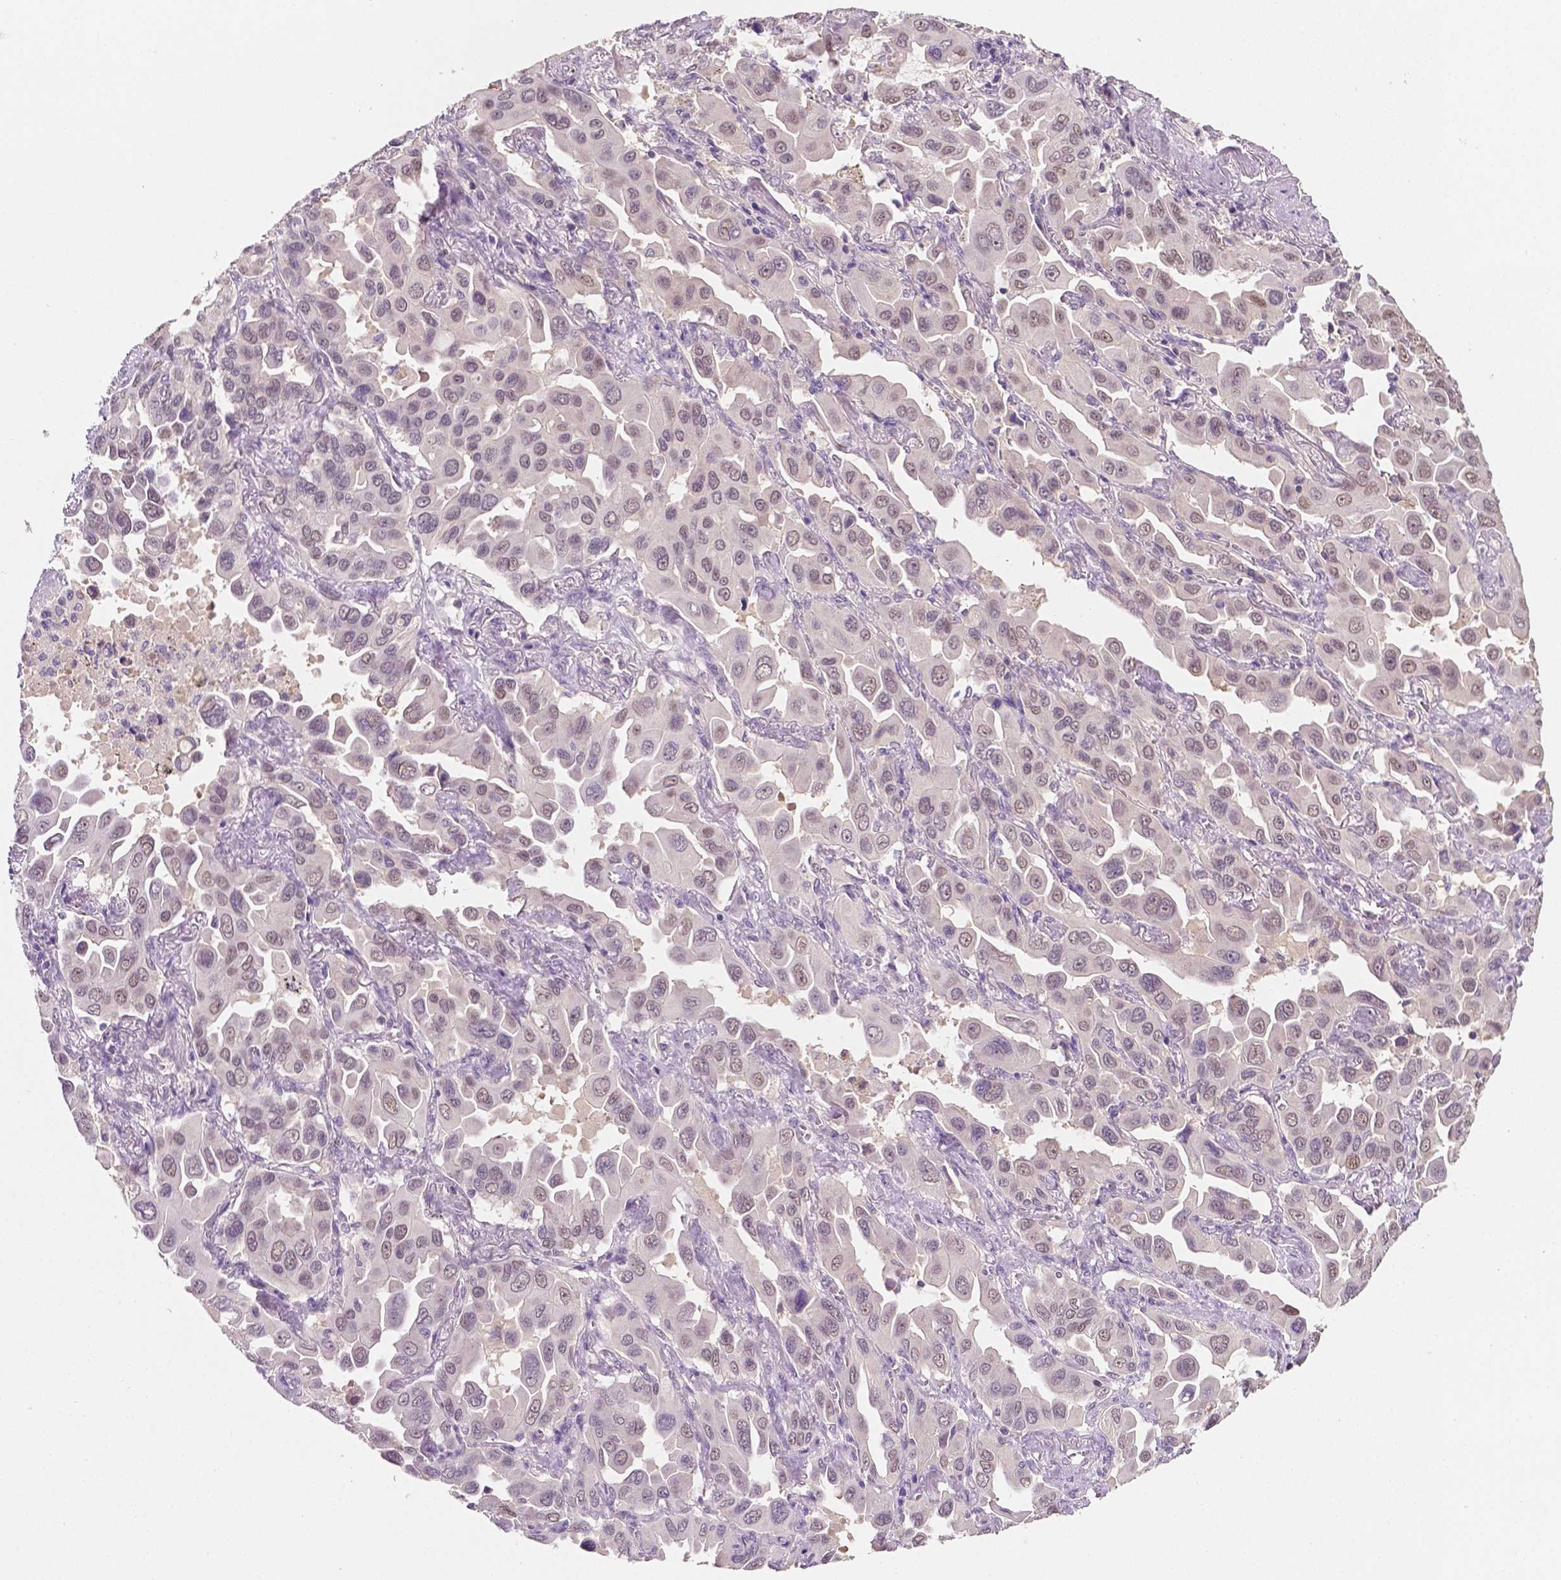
{"staining": {"intensity": "weak", "quantity": "<25%", "location": "nuclear"}, "tissue": "lung cancer", "cell_type": "Tumor cells", "image_type": "cancer", "snomed": [{"axis": "morphology", "description": "Adenocarcinoma, NOS"}, {"axis": "topography", "description": "Lung"}], "caption": "There is no significant positivity in tumor cells of adenocarcinoma (lung).", "gene": "MROH6", "patient": {"sex": "male", "age": 64}}